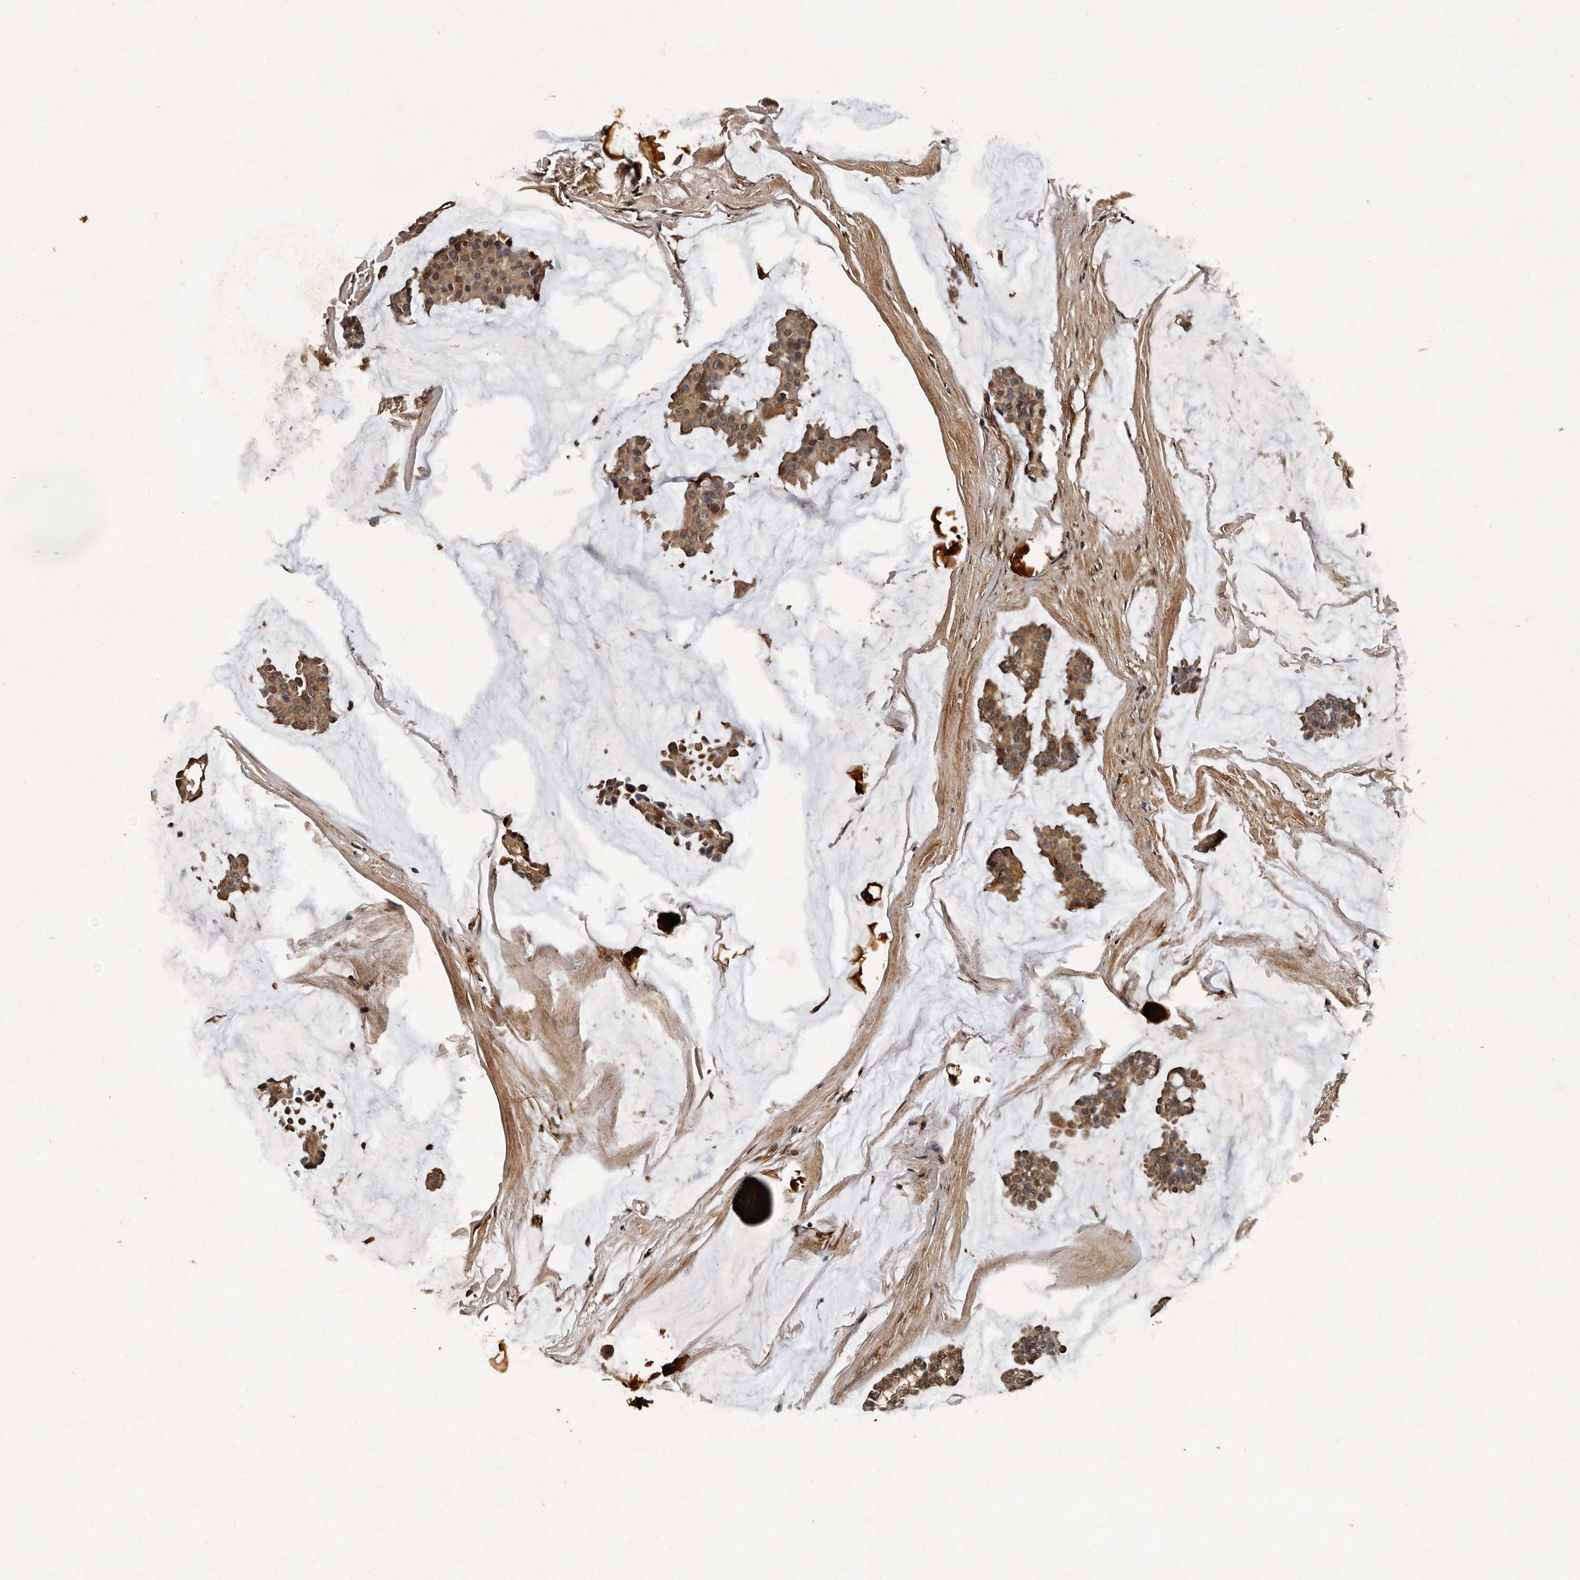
{"staining": {"intensity": "moderate", "quantity": ">75%", "location": "cytoplasmic/membranous,nuclear"}, "tissue": "breast cancer", "cell_type": "Tumor cells", "image_type": "cancer", "snomed": [{"axis": "morphology", "description": "Duct carcinoma"}, {"axis": "topography", "description": "Breast"}], "caption": "Immunohistochemical staining of human invasive ductal carcinoma (breast) shows medium levels of moderate cytoplasmic/membranous and nuclear protein expression in approximately >75% of tumor cells.", "gene": "CPNE3", "patient": {"sex": "female", "age": 93}}